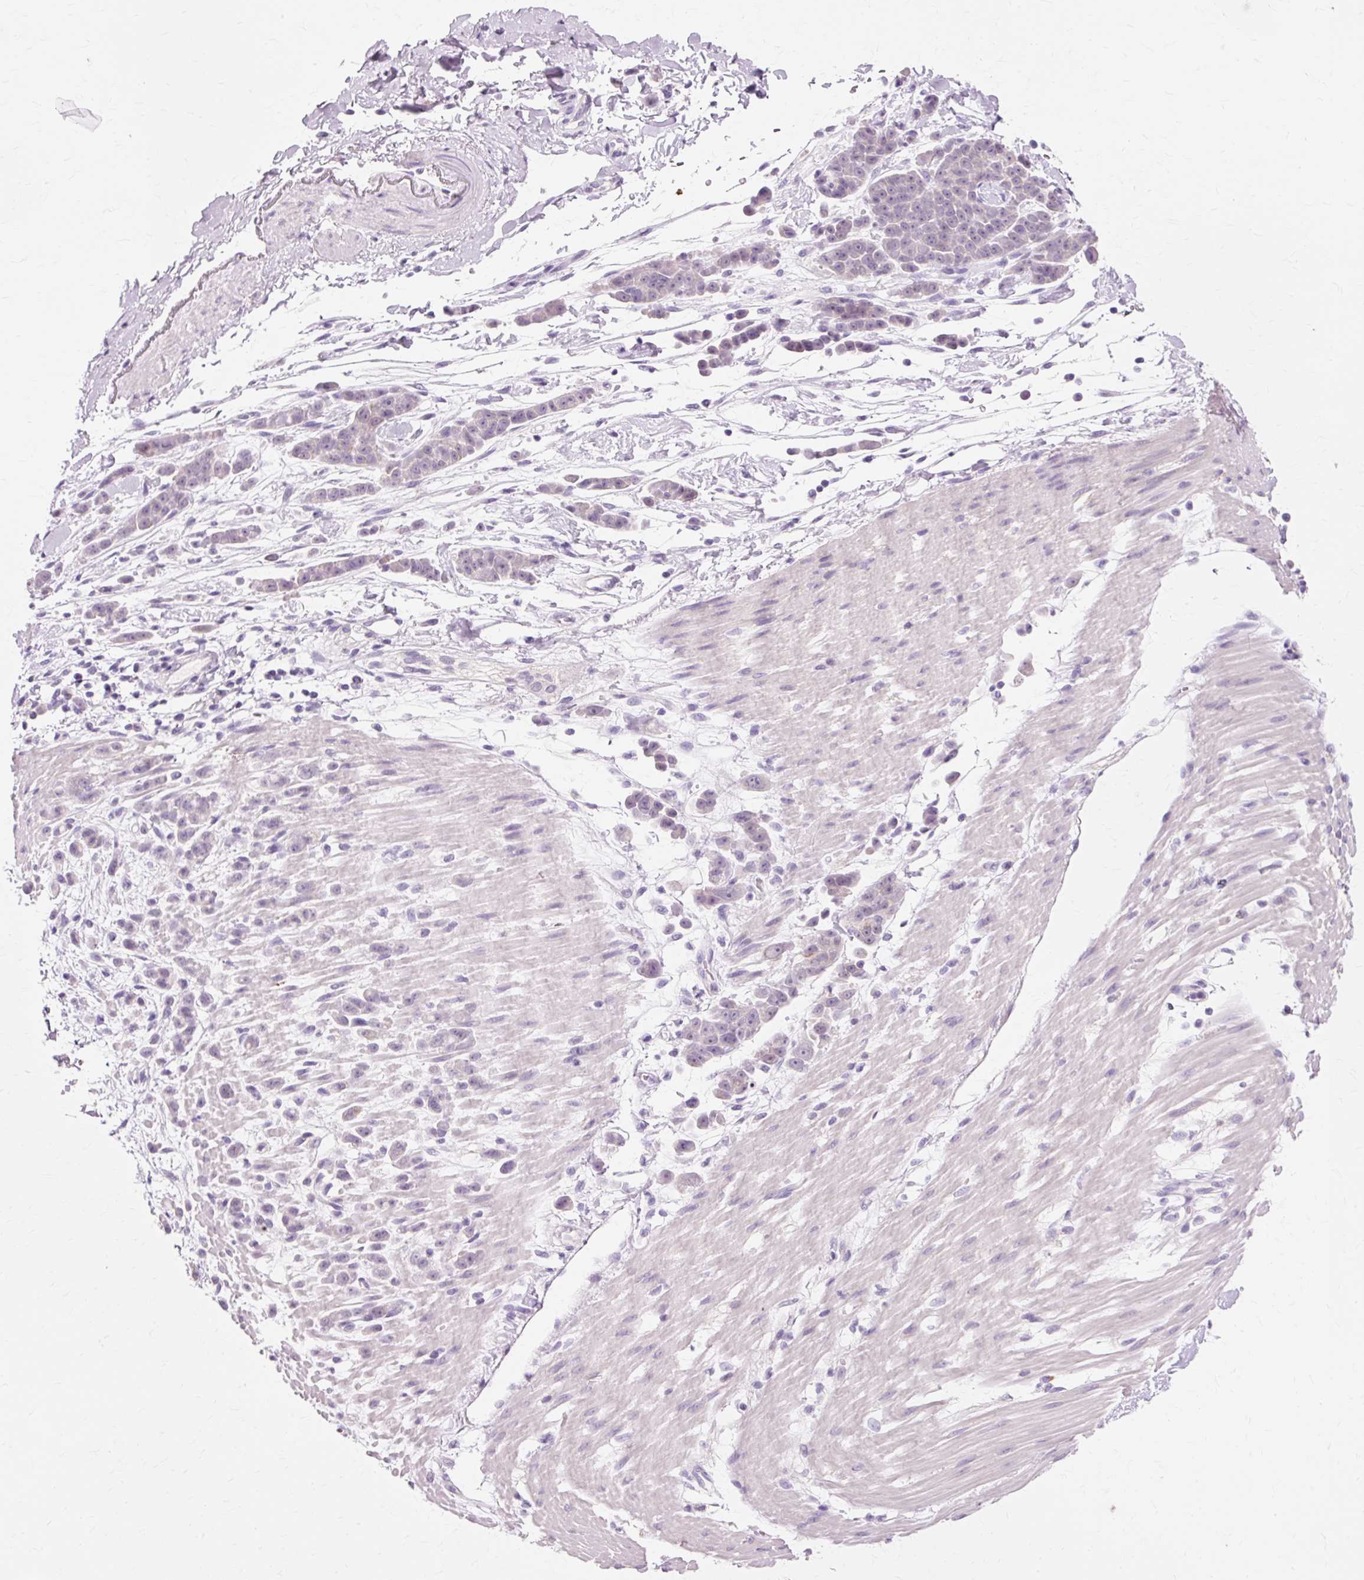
{"staining": {"intensity": "weak", "quantity": "<25%", "location": "nuclear"}, "tissue": "pancreatic cancer", "cell_type": "Tumor cells", "image_type": "cancer", "snomed": [{"axis": "morphology", "description": "Normal tissue, NOS"}, {"axis": "morphology", "description": "Adenocarcinoma, NOS"}, {"axis": "topography", "description": "Pancreas"}], "caption": "Tumor cells show no significant protein staining in pancreatic cancer (adenocarcinoma).", "gene": "VN1R2", "patient": {"sex": "female", "age": 64}}